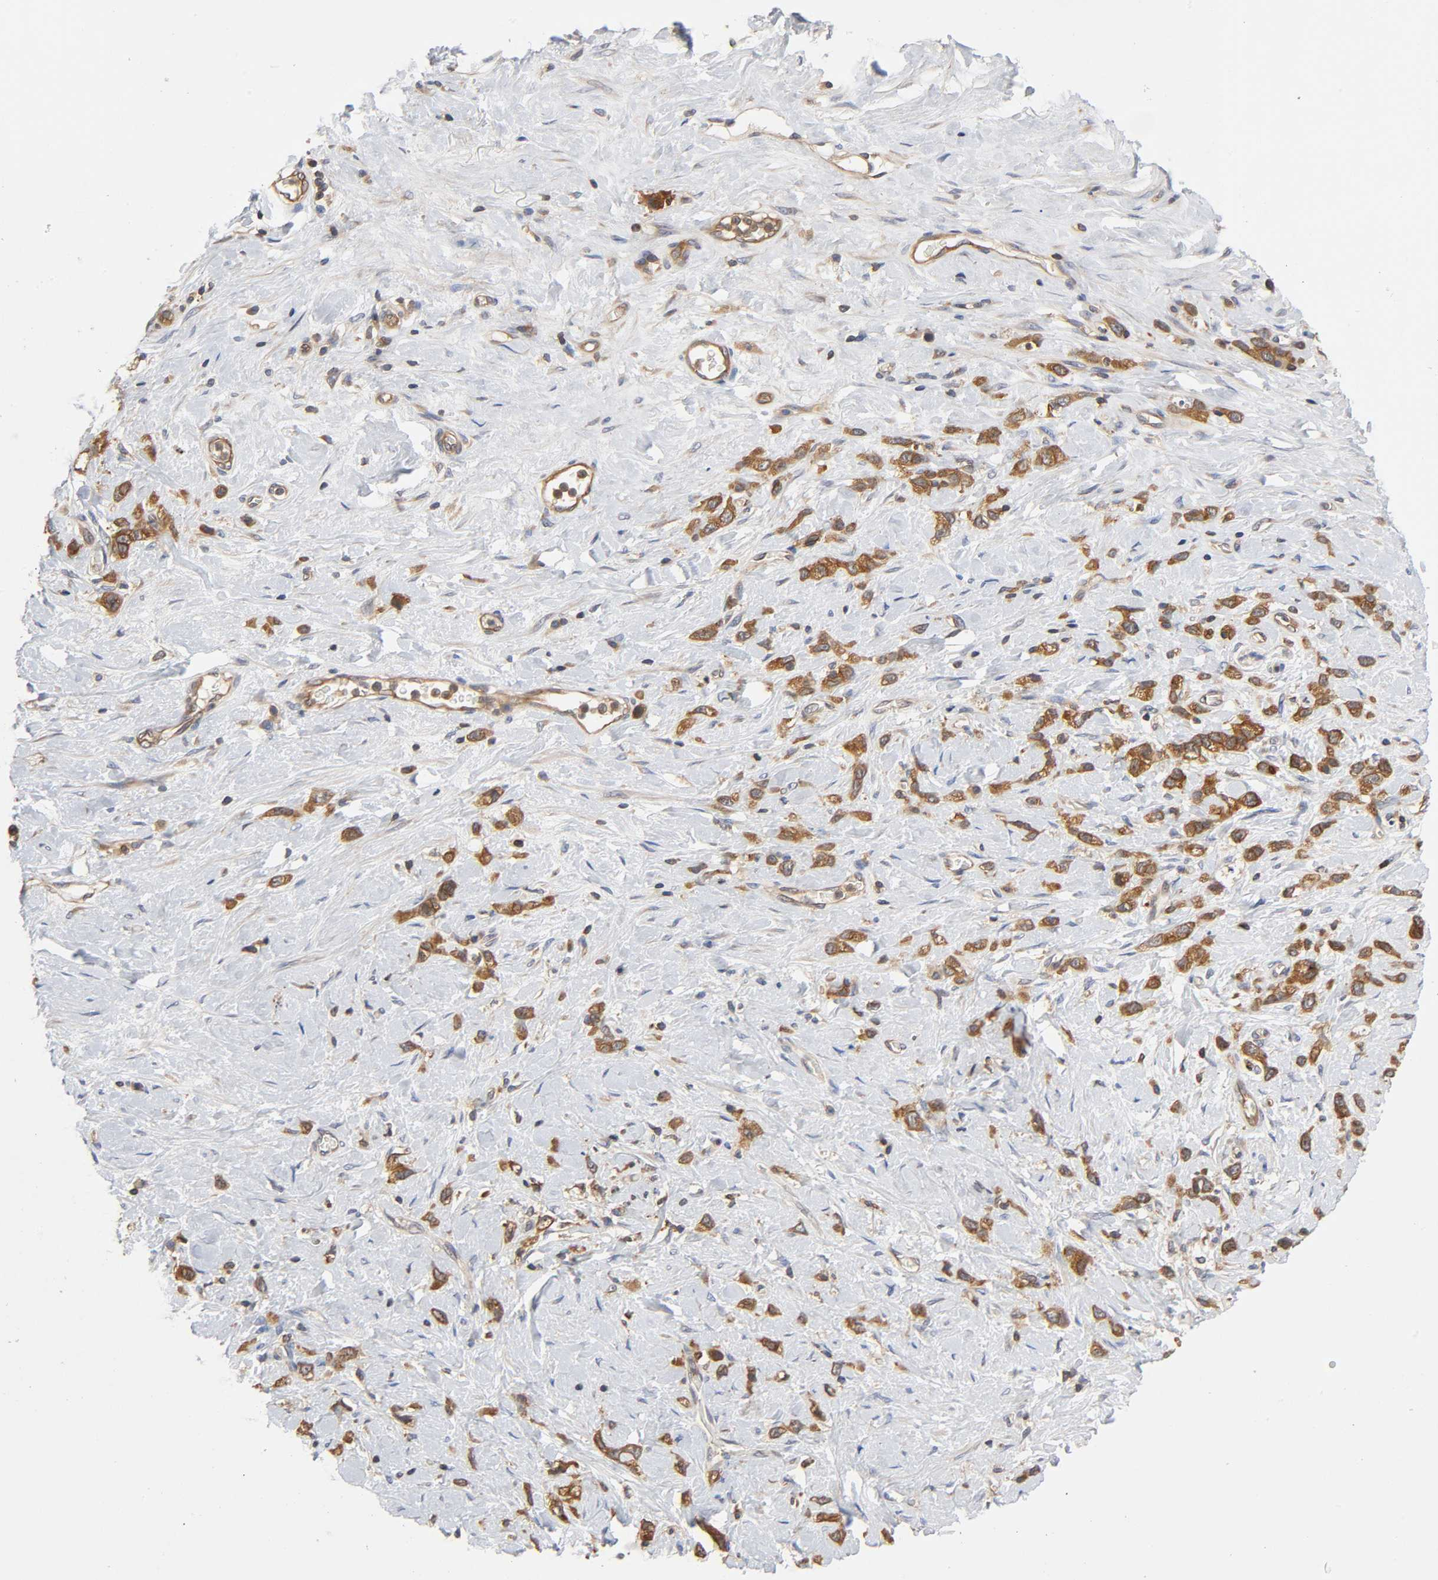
{"staining": {"intensity": "strong", "quantity": ">75%", "location": "cytoplasmic/membranous"}, "tissue": "stomach cancer", "cell_type": "Tumor cells", "image_type": "cancer", "snomed": [{"axis": "morphology", "description": "Normal tissue, NOS"}, {"axis": "morphology", "description": "Adenocarcinoma, NOS"}, {"axis": "morphology", "description": "Adenocarcinoma, High grade"}, {"axis": "topography", "description": "Stomach, upper"}, {"axis": "topography", "description": "Stomach"}], "caption": "Adenocarcinoma (stomach) stained with a protein marker demonstrates strong staining in tumor cells.", "gene": "PRKAB1", "patient": {"sex": "female", "age": 65}}